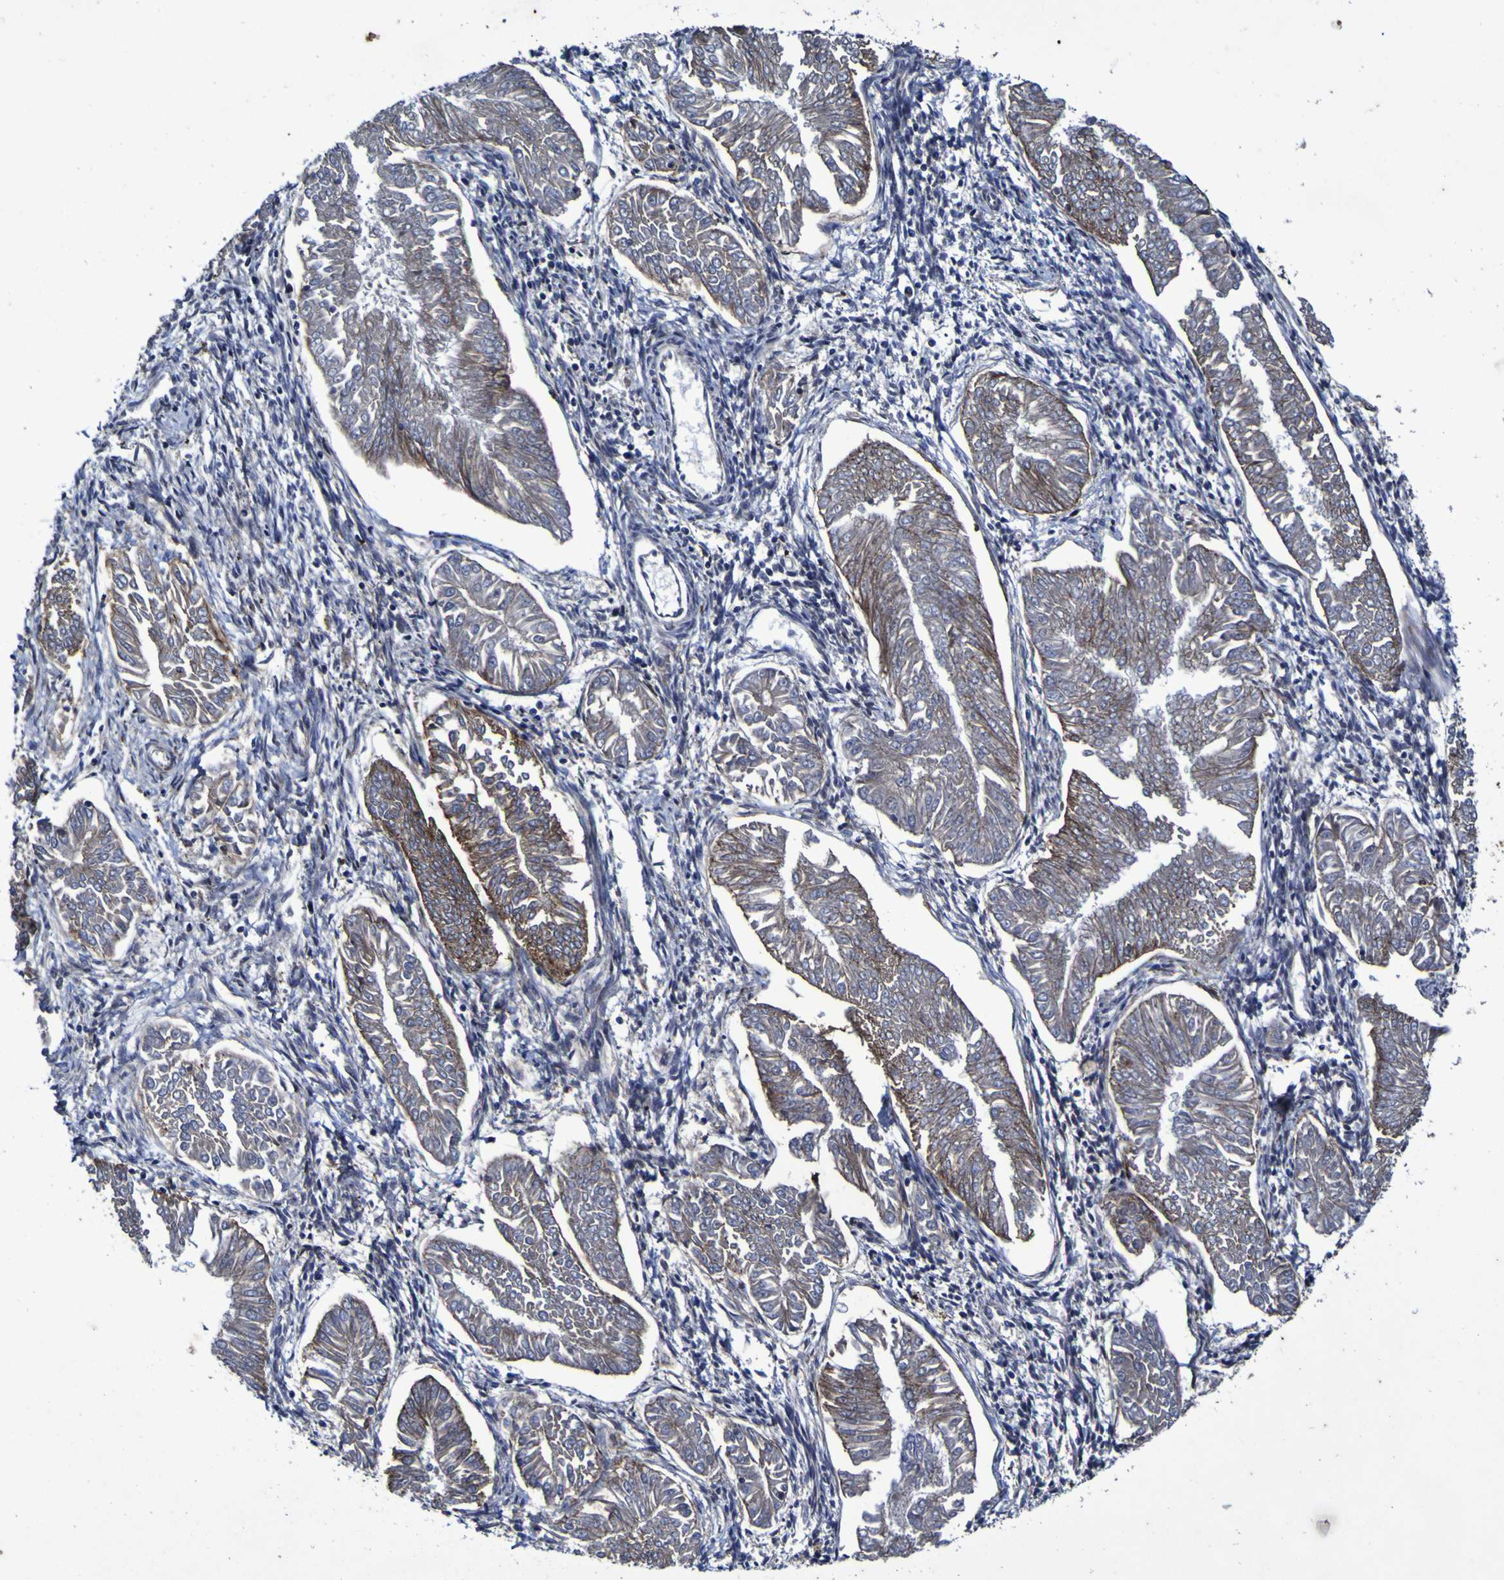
{"staining": {"intensity": "moderate", "quantity": "25%-75%", "location": "cytoplasmic/membranous"}, "tissue": "endometrial cancer", "cell_type": "Tumor cells", "image_type": "cancer", "snomed": [{"axis": "morphology", "description": "Adenocarcinoma, NOS"}, {"axis": "topography", "description": "Endometrium"}], "caption": "Moderate cytoplasmic/membranous expression for a protein is identified in about 25%-75% of tumor cells of endometrial adenocarcinoma using IHC.", "gene": "P3H1", "patient": {"sex": "female", "age": 53}}